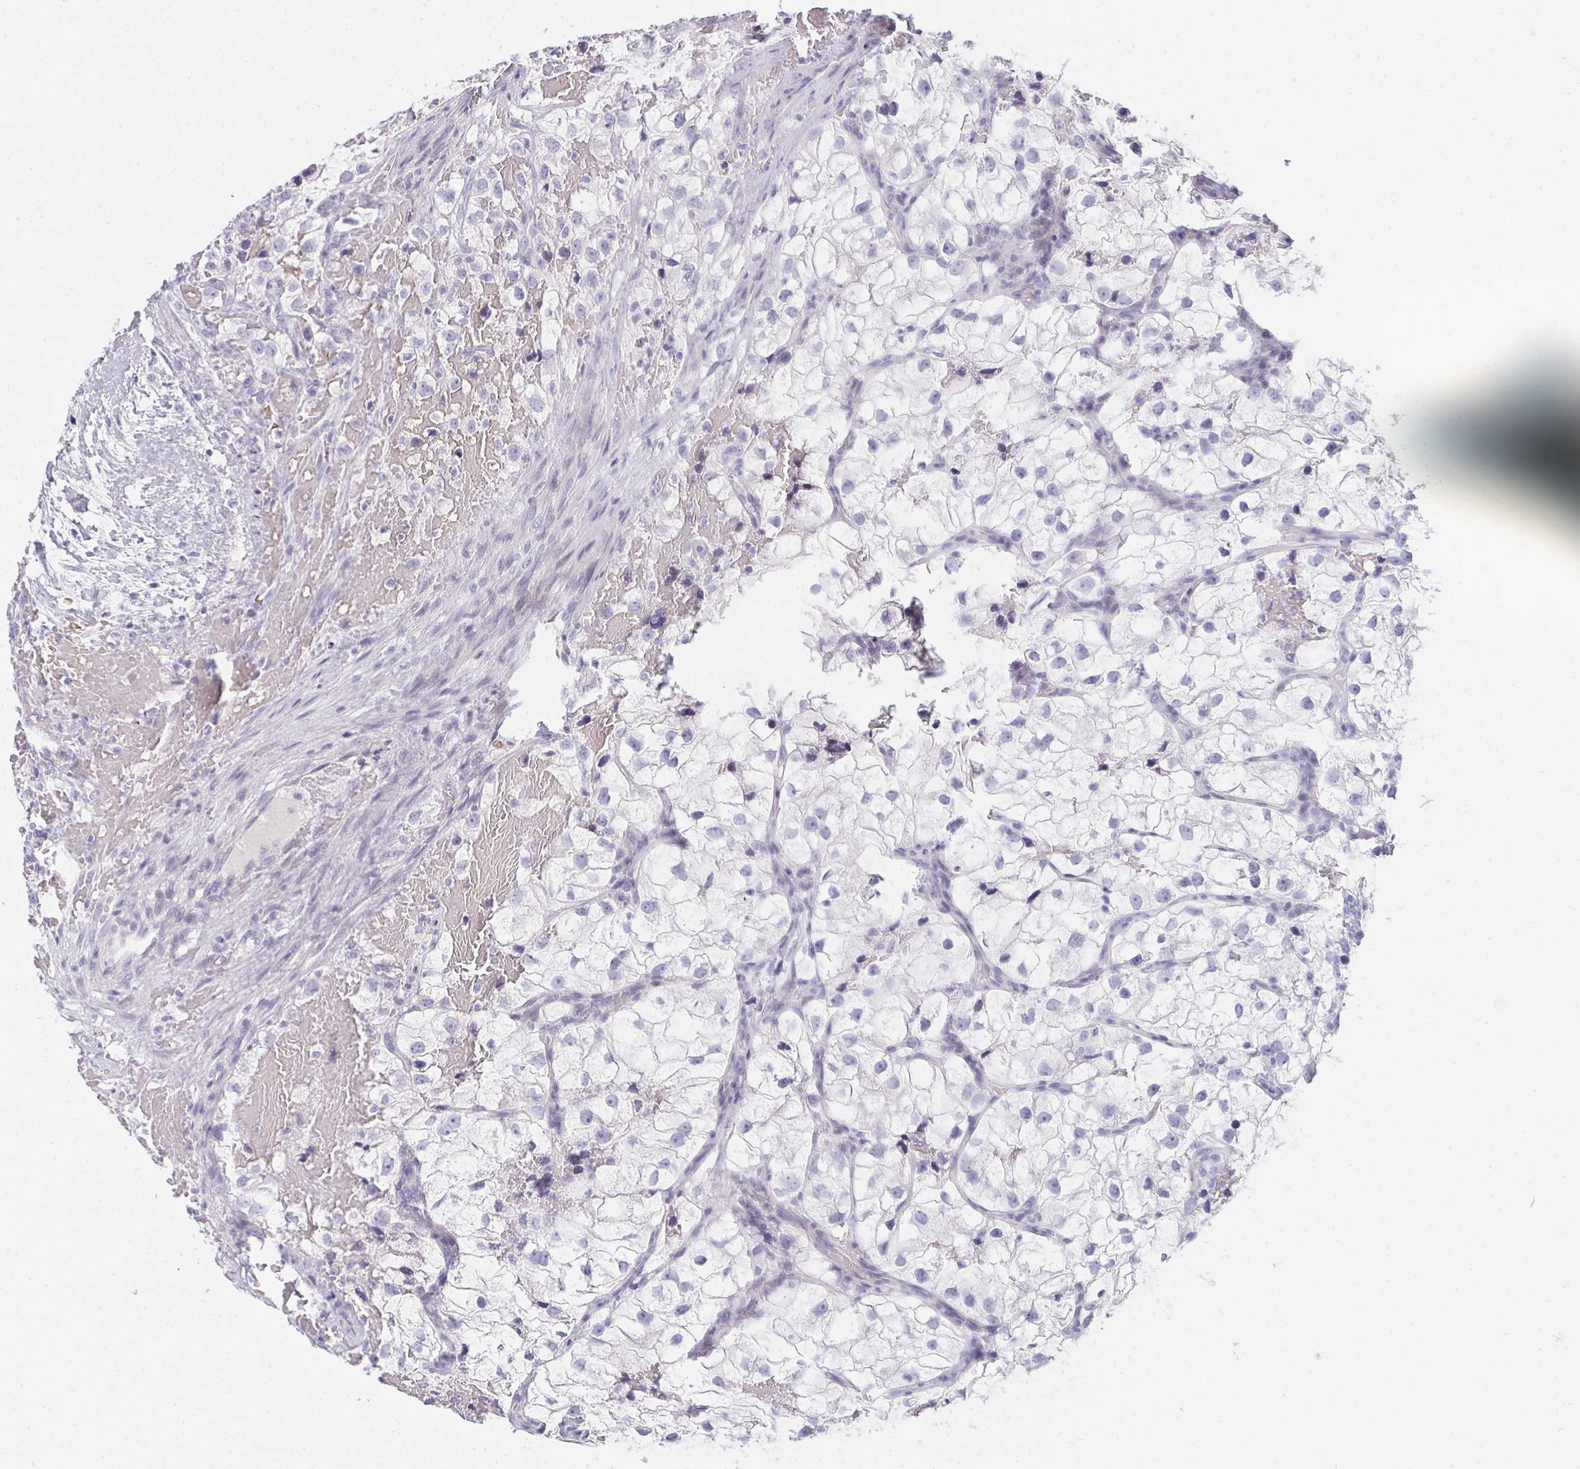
{"staining": {"intensity": "negative", "quantity": "none", "location": "none"}, "tissue": "renal cancer", "cell_type": "Tumor cells", "image_type": "cancer", "snomed": [{"axis": "morphology", "description": "Adenocarcinoma, NOS"}, {"axis": "topography", "description": "Kidney"}], "caption": "Human renal cancer stained for a protein using IHC shows no staining in tumor cells.", "gene": "ZNF182", "patient": {"sex": "male", "age": 59}}